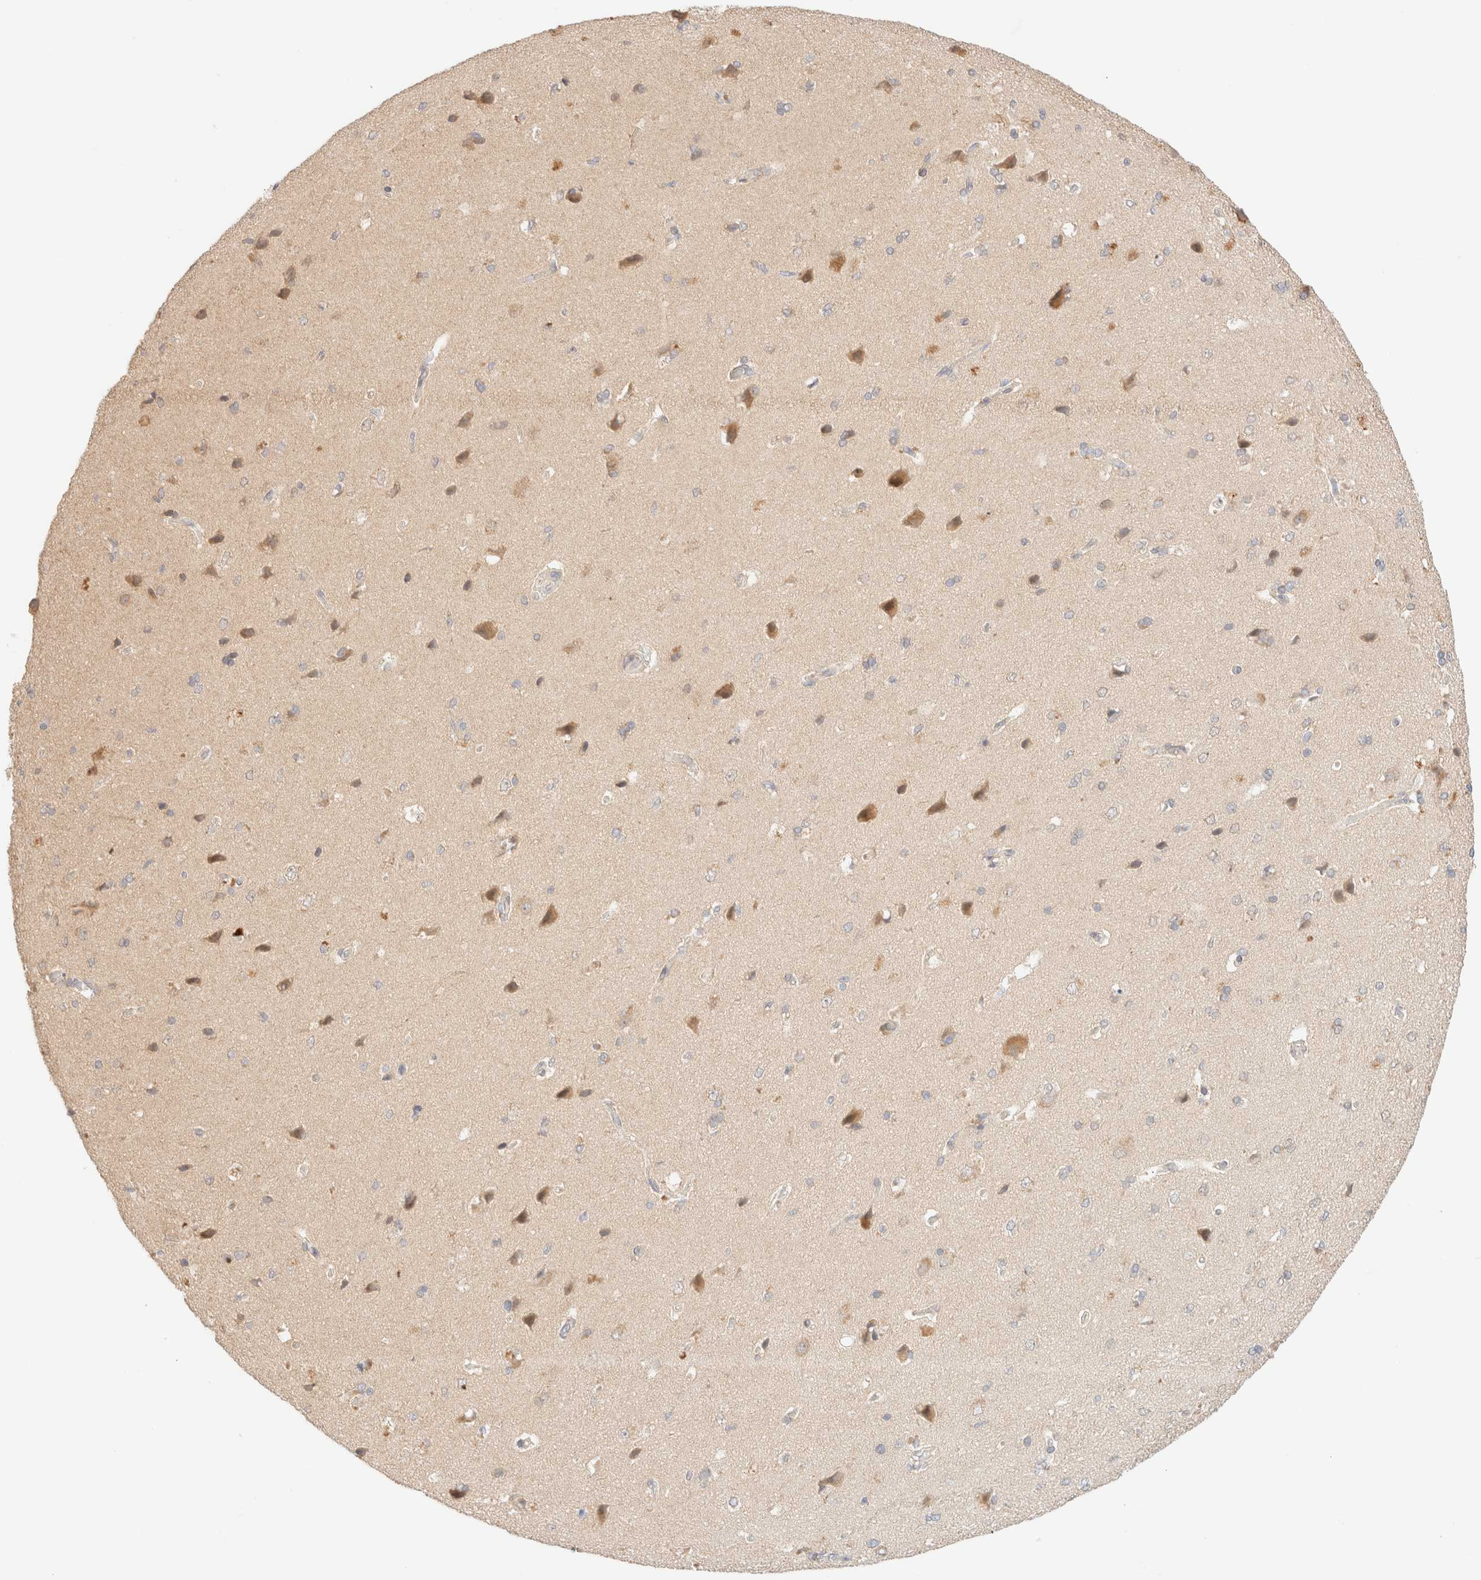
{"staining": {"intensity": "negative", "quantity": "none", "location": "none"}, "tissue": "cerebral cortex", "cell_type": "Endothelial cells", "image_type": "normal", "snomed": [{"axis": "morphology", "description": "Normal tissue, NOS"}, {"axis": "topography", "description": "Cerebral cortex"}], "caption": "Immunohistochemistry (IHC) micrograph of benign human cerebral cortex stained for a protein (brown), which demonstrates no expression in endothelial cells. (DAB immunohistochemistry (IHC) visualized using brightfield microscopy, high magnification).", "gene": "SARM1", "patient": {"sex": "male", "age": 62}}